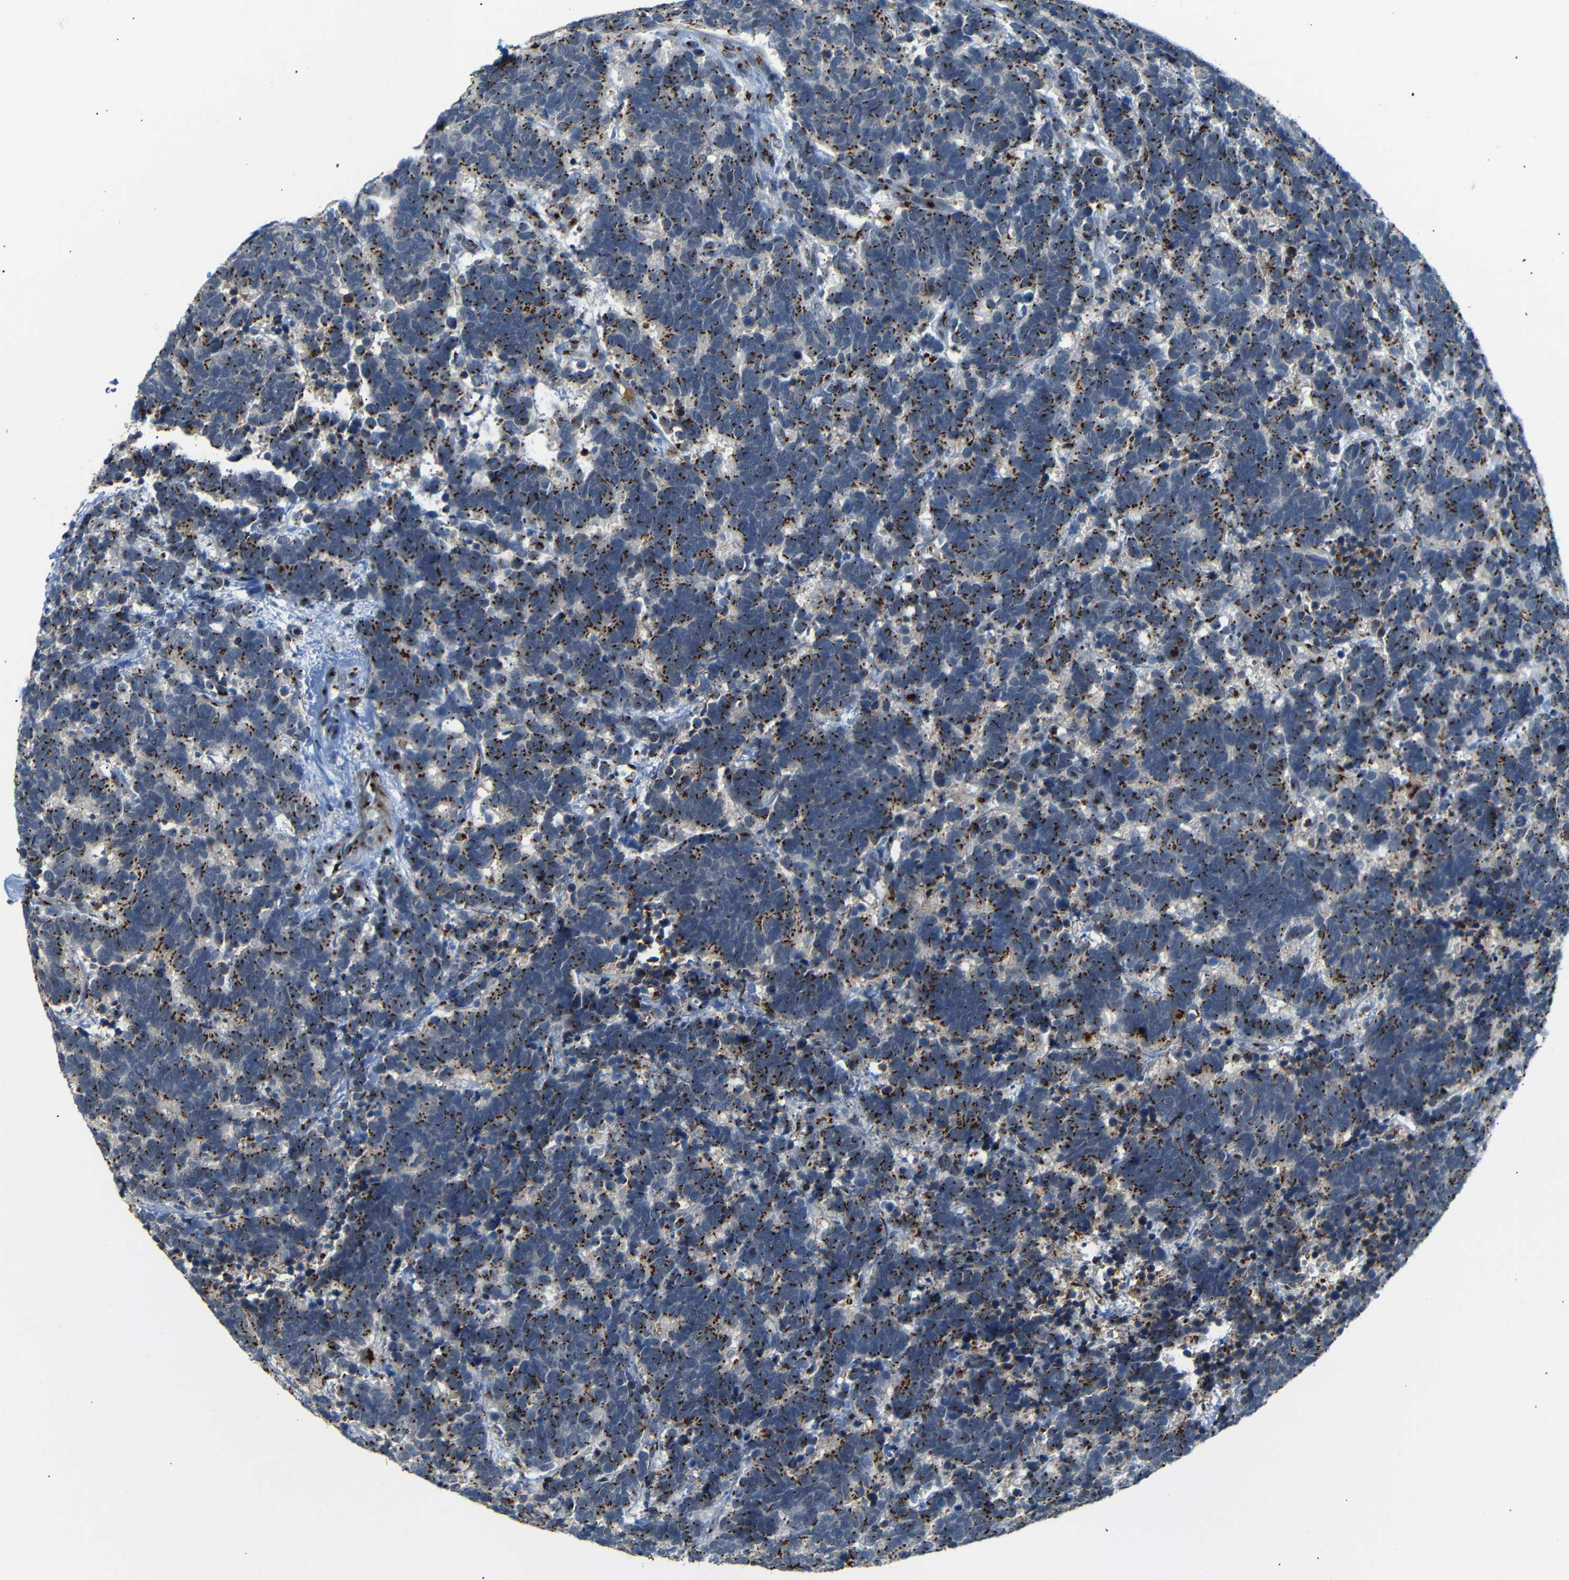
{"staining": {"intensity": "strong", "quantity": ">75%", "location": "cytoplasmic/membranous"}, "tissue": "carcinoid", "cell_type": "Tumor cells", "image_type": "cancer", "snomed": [{"axis": "morphology", "description": "Carcinoma, NOS"}, {"axis": "morphology", "description": "Carcinoid, malignant, NOS"}, {"axis": "topography", "description": "Urinary bladder"}], "caption": "The histopathology image shows immunohistochemical staining of carcinoid. There is strong cytoplasmic/membranous positivity is identified in approximately >75% of tumor cells.", "gene": "TGOLN2", "patient": {"sex": "male", "age": 57}}